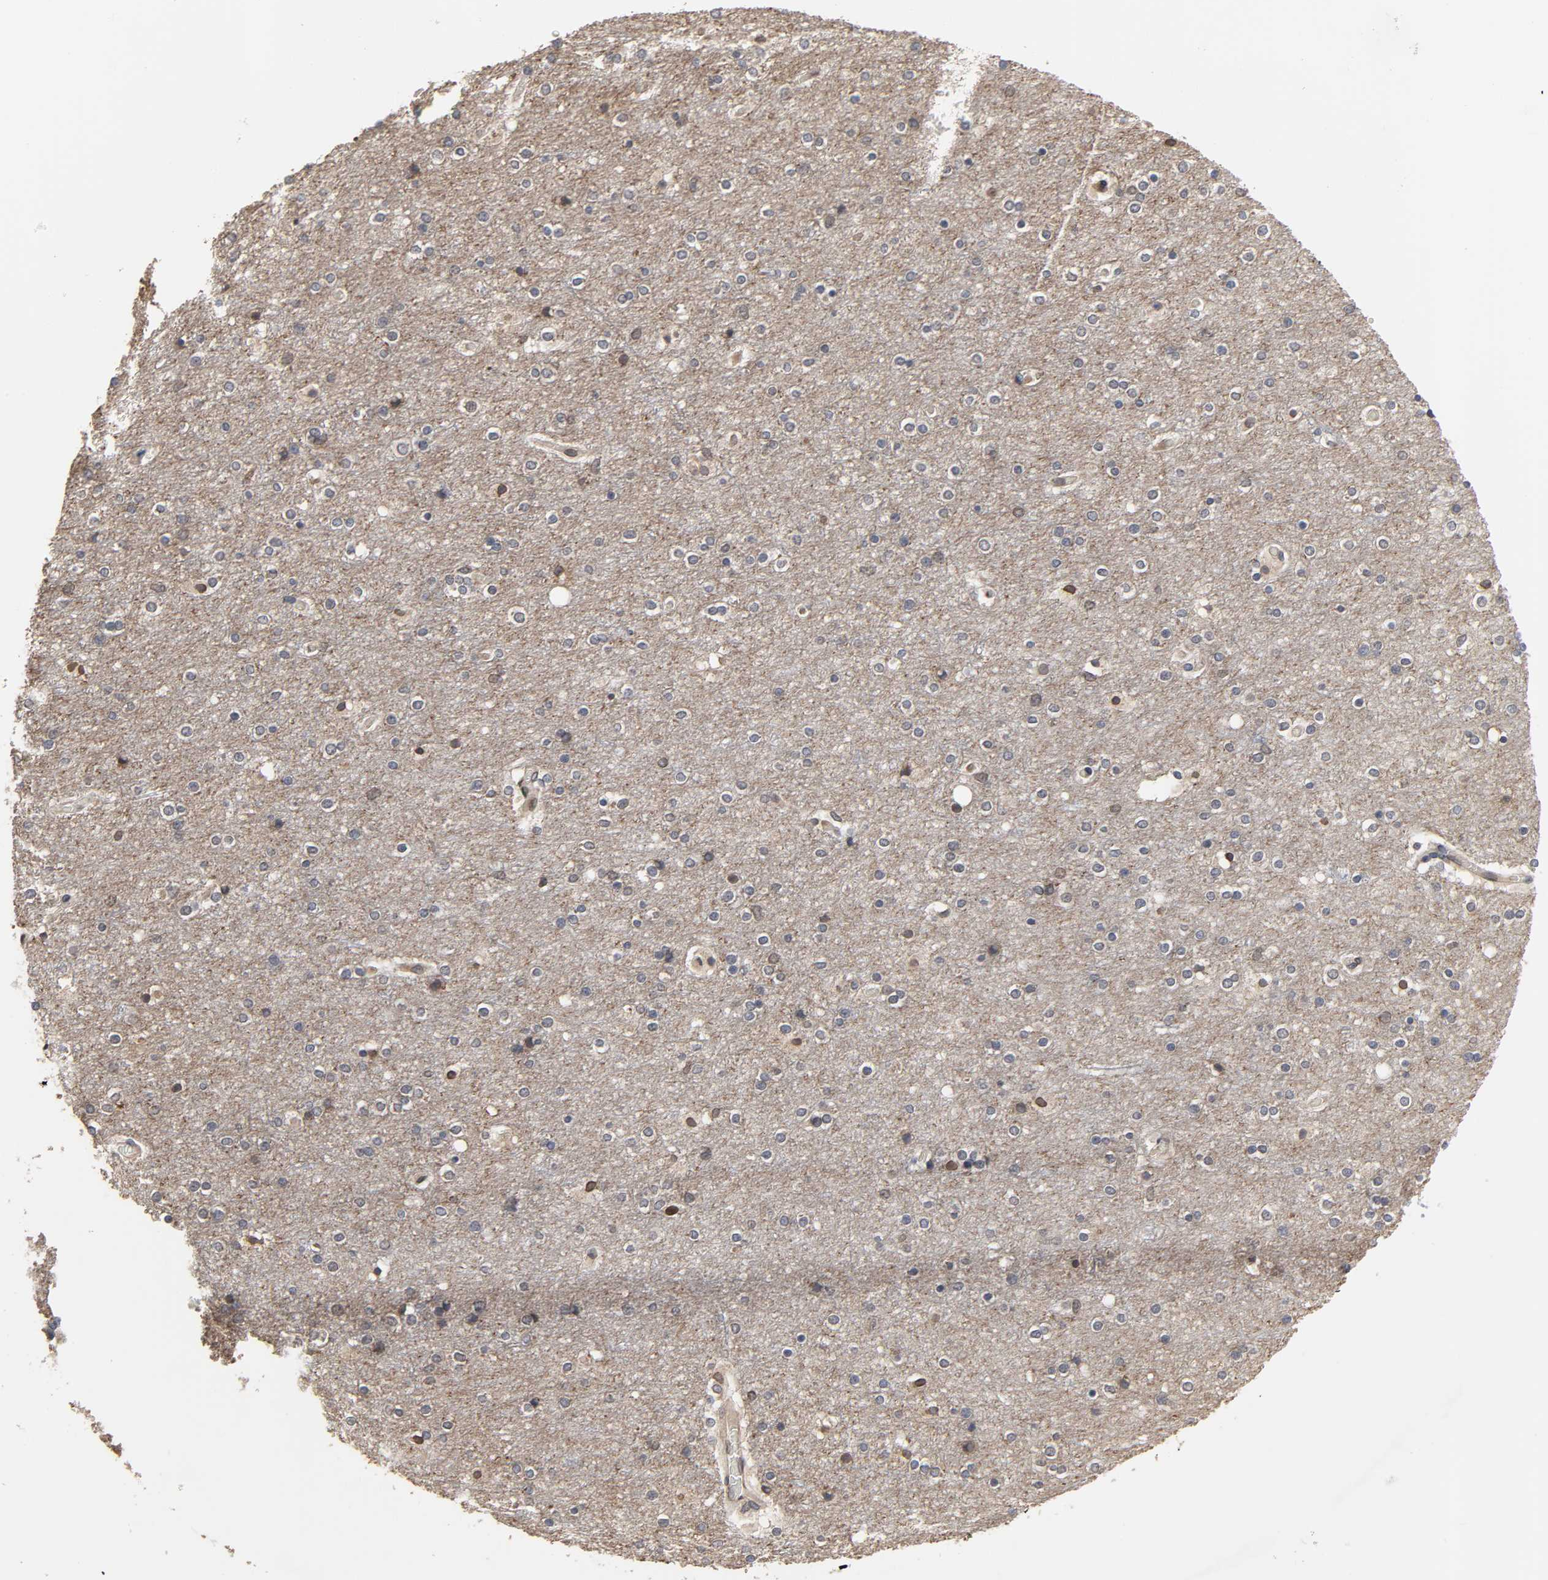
{"staining": {"intensity": "weak", "quantity": ">75%", "location": "cytoplasmic/membranous"}, "tissue": "cerebral cortex", "cell_type": "Endothelial cells", "image_type": "normal", "snomed": [{"axis": "morphology", "description": "Normal tissue, NOS"}, {"axis": "topography", "description": "Cerebral cortex"}], "caption": "Normal cerebral cortex was stained to show a protein in brown. There is low levels of weak cytoplasmic/membranous staining in about >75% of endothelial cells.", "gene": "CCDC175", "patient": {"sex": "female", "age": 54}}